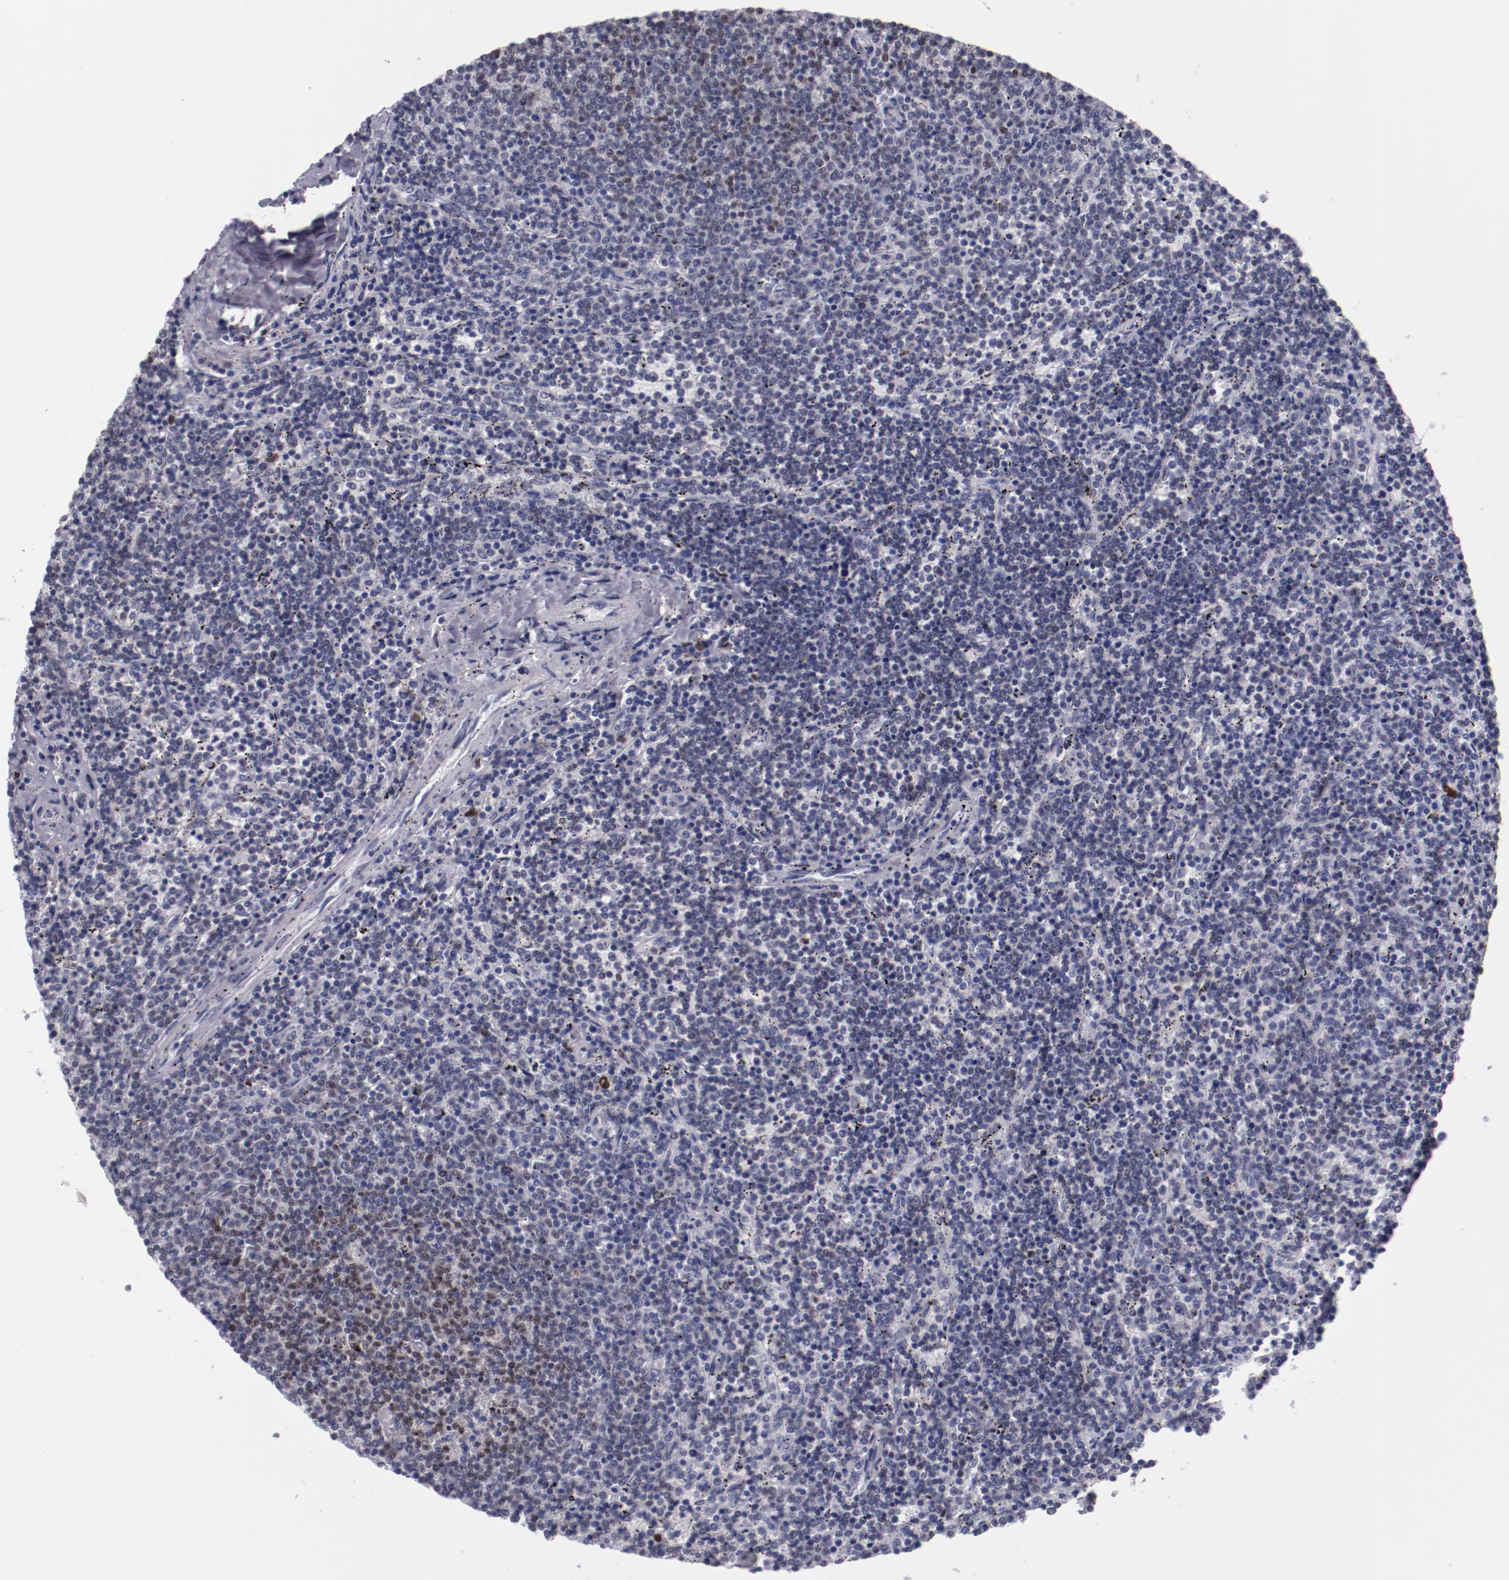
{"staining": {"intensity": "weak", "quantity": "<25%", "location": "nuclear"}, "tissue": "lymphoma", "cell_type": "Tumor cells", "image_type": "cancer", "snomed": [{"axis": "morphology", "description": "Malignant lymphoma, non-Hodgkin's type, Low grade"}, {"axis": "topography", "description": "Spleen"}], "caption": "High magnification brightfield microscopy of malignant lymphoma, non-Hodgkin's type (low-grade) stained with DAB (3,3'-diaminobenzidine) (brown) and counterstained with hematoxylin (blue): tumor cells show no significant positivity.", "gene": "IRF8", "patient": {"sex": "female", "age": 50}}